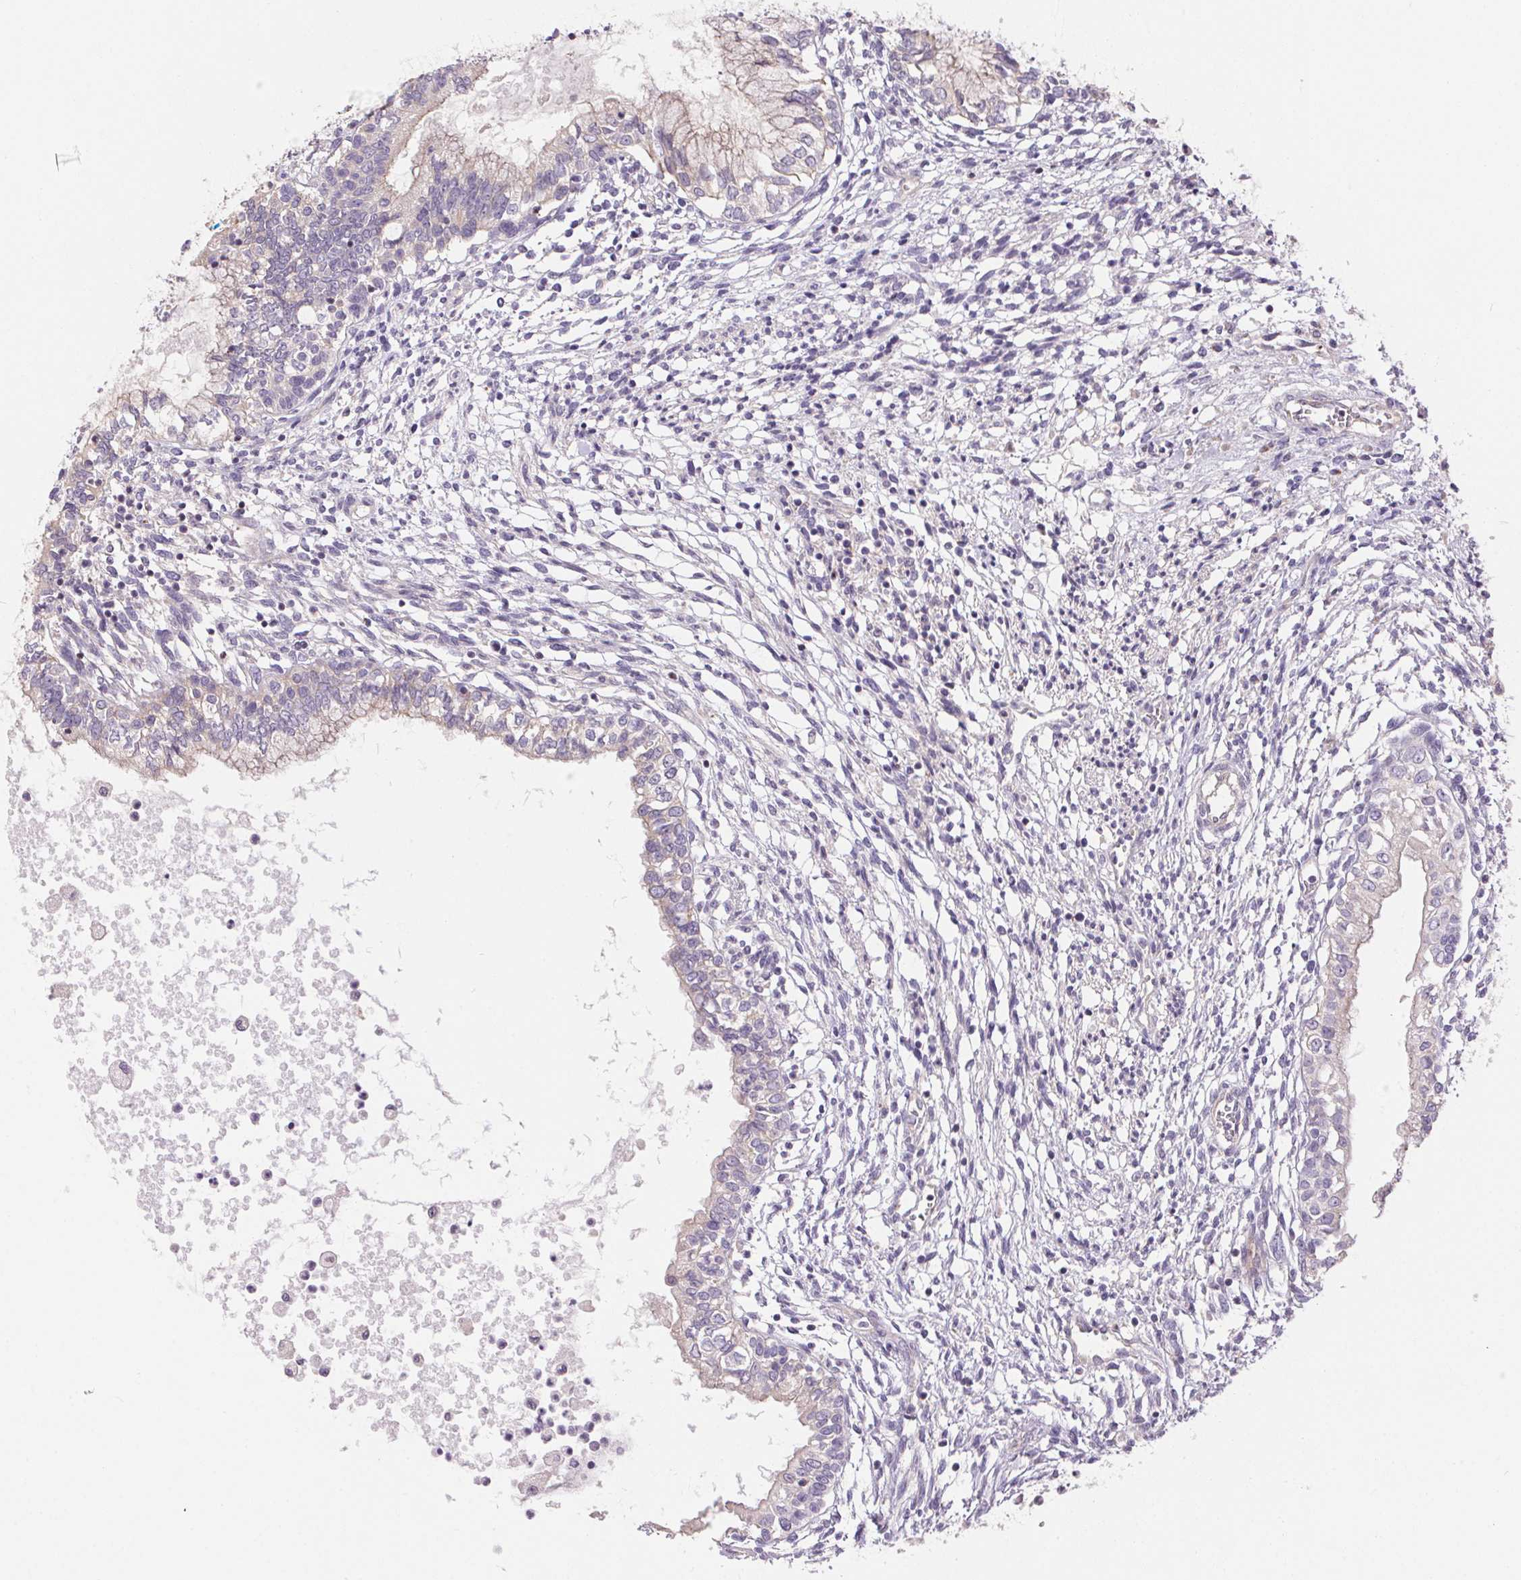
{"staining": {"intensity": "negative", "quantity": "none", "location": "none"}, "tissue": "testis cancer", "cell_type": "Tumor cells", "image_type": "cancer", "snomed": [{"axis": "morphology", "description": "Carcinoma, Embryonal, NOS"}, {"axis": "topography", "description": "Testis"}], "caption": "Histopathology image shows no significant protein positivity in tumor cells of testis cancer (embryonal carcinoma).", "gene": "UNC13B", "patient": {"sex": "male", "age": 37}}